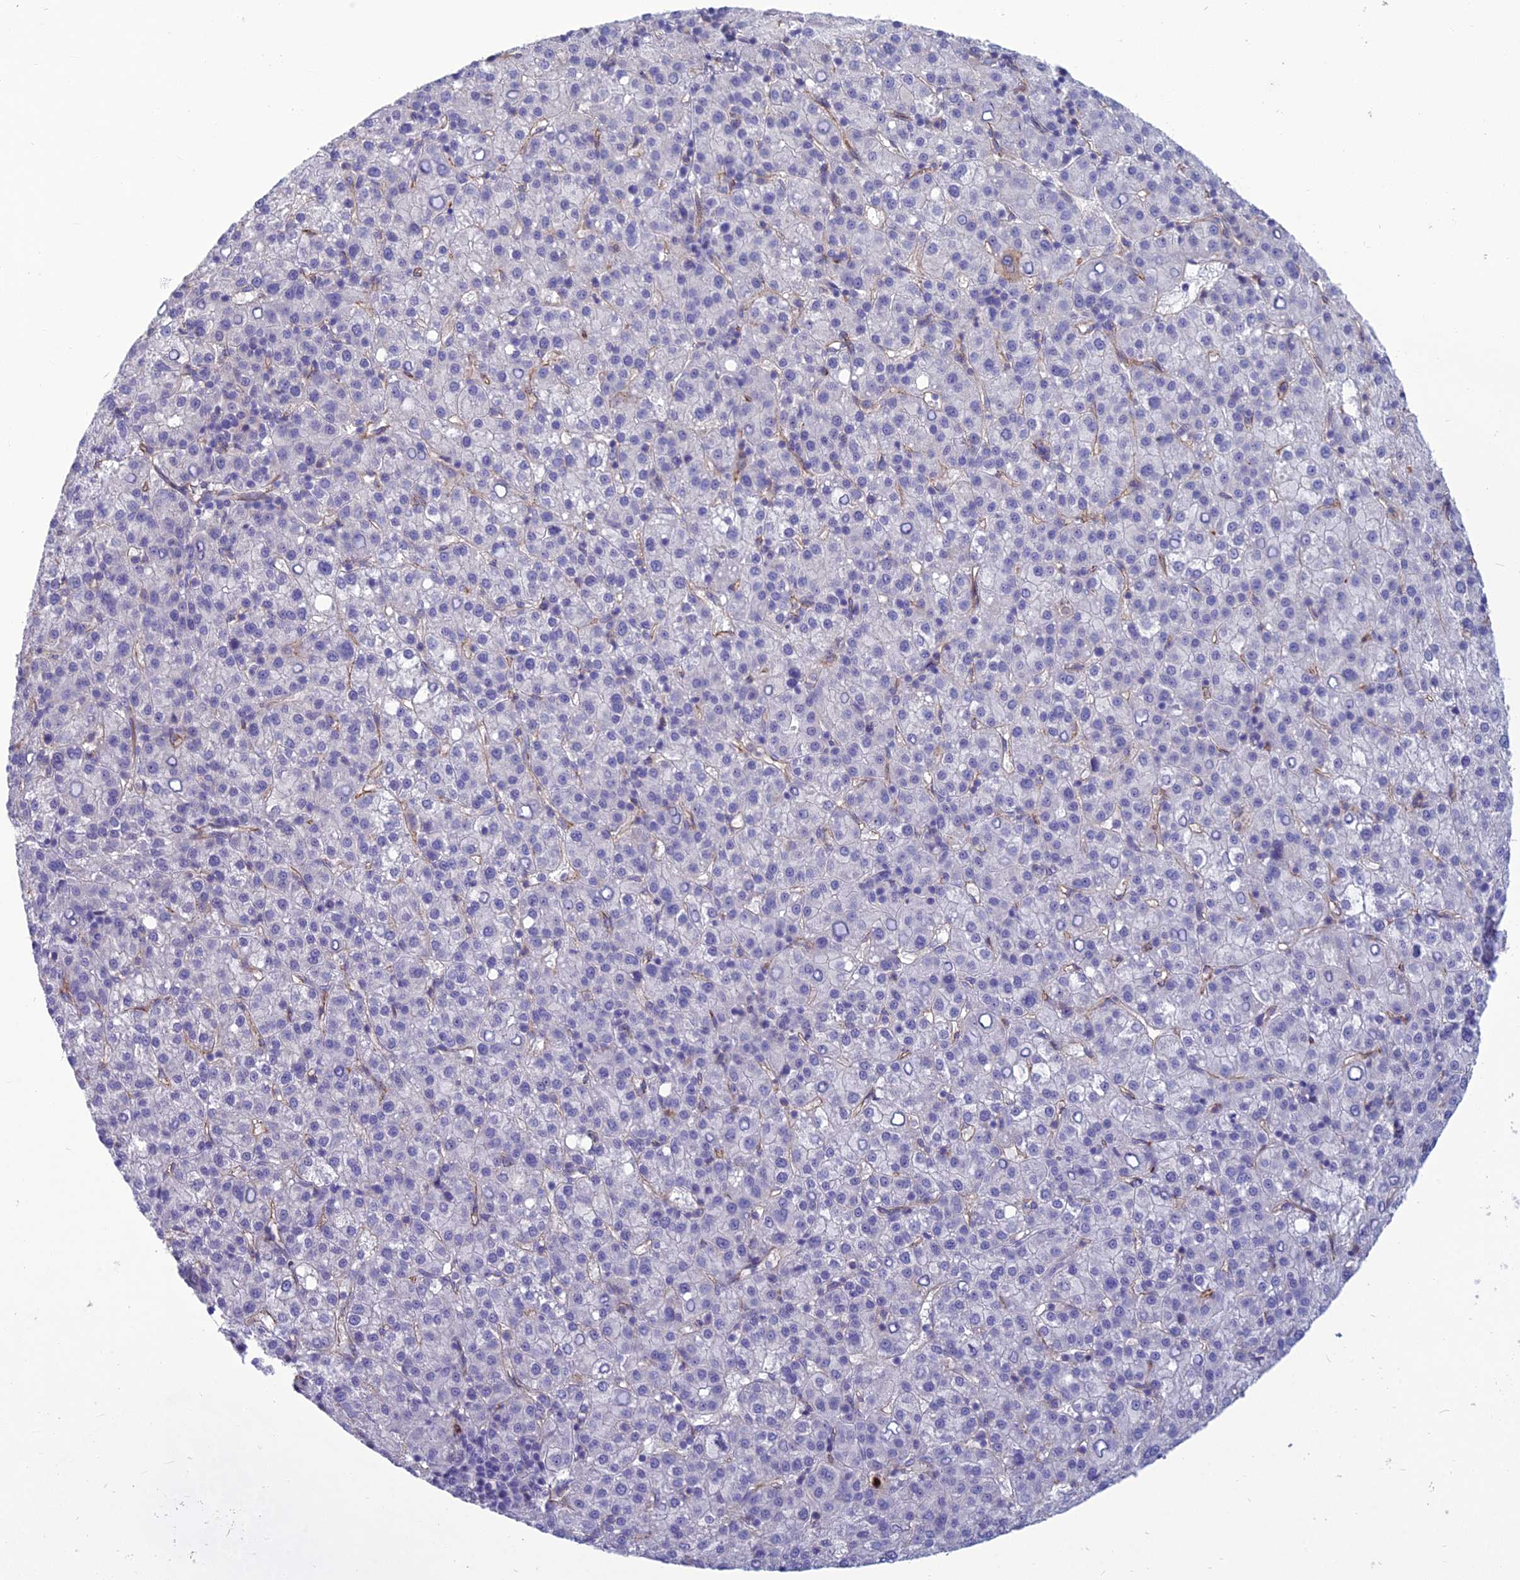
{"staining": {"intensity": "negative", "quantity": "none", "location": "none"}, "tissue": "liver cancer", "cell_type": "Tumor cells", "image_type": "cancer", "snomed": [{"axis": "morphology", "description": "Carcinoma, Hepatocellular, NOS"}, {"axis": "topography", "description": "Liver"}], "caption": "Tumor cells are negative for brown protein staining in liver cancer (hepatocellular carcinoma). Brightfield microscopy of immunohistochemistry (IHC) stained with DAB (brown) and hematoxylin (blue), captured at high magnification.", "gene": "BBS7", "patient": {"sex": "female", "age": 58}}